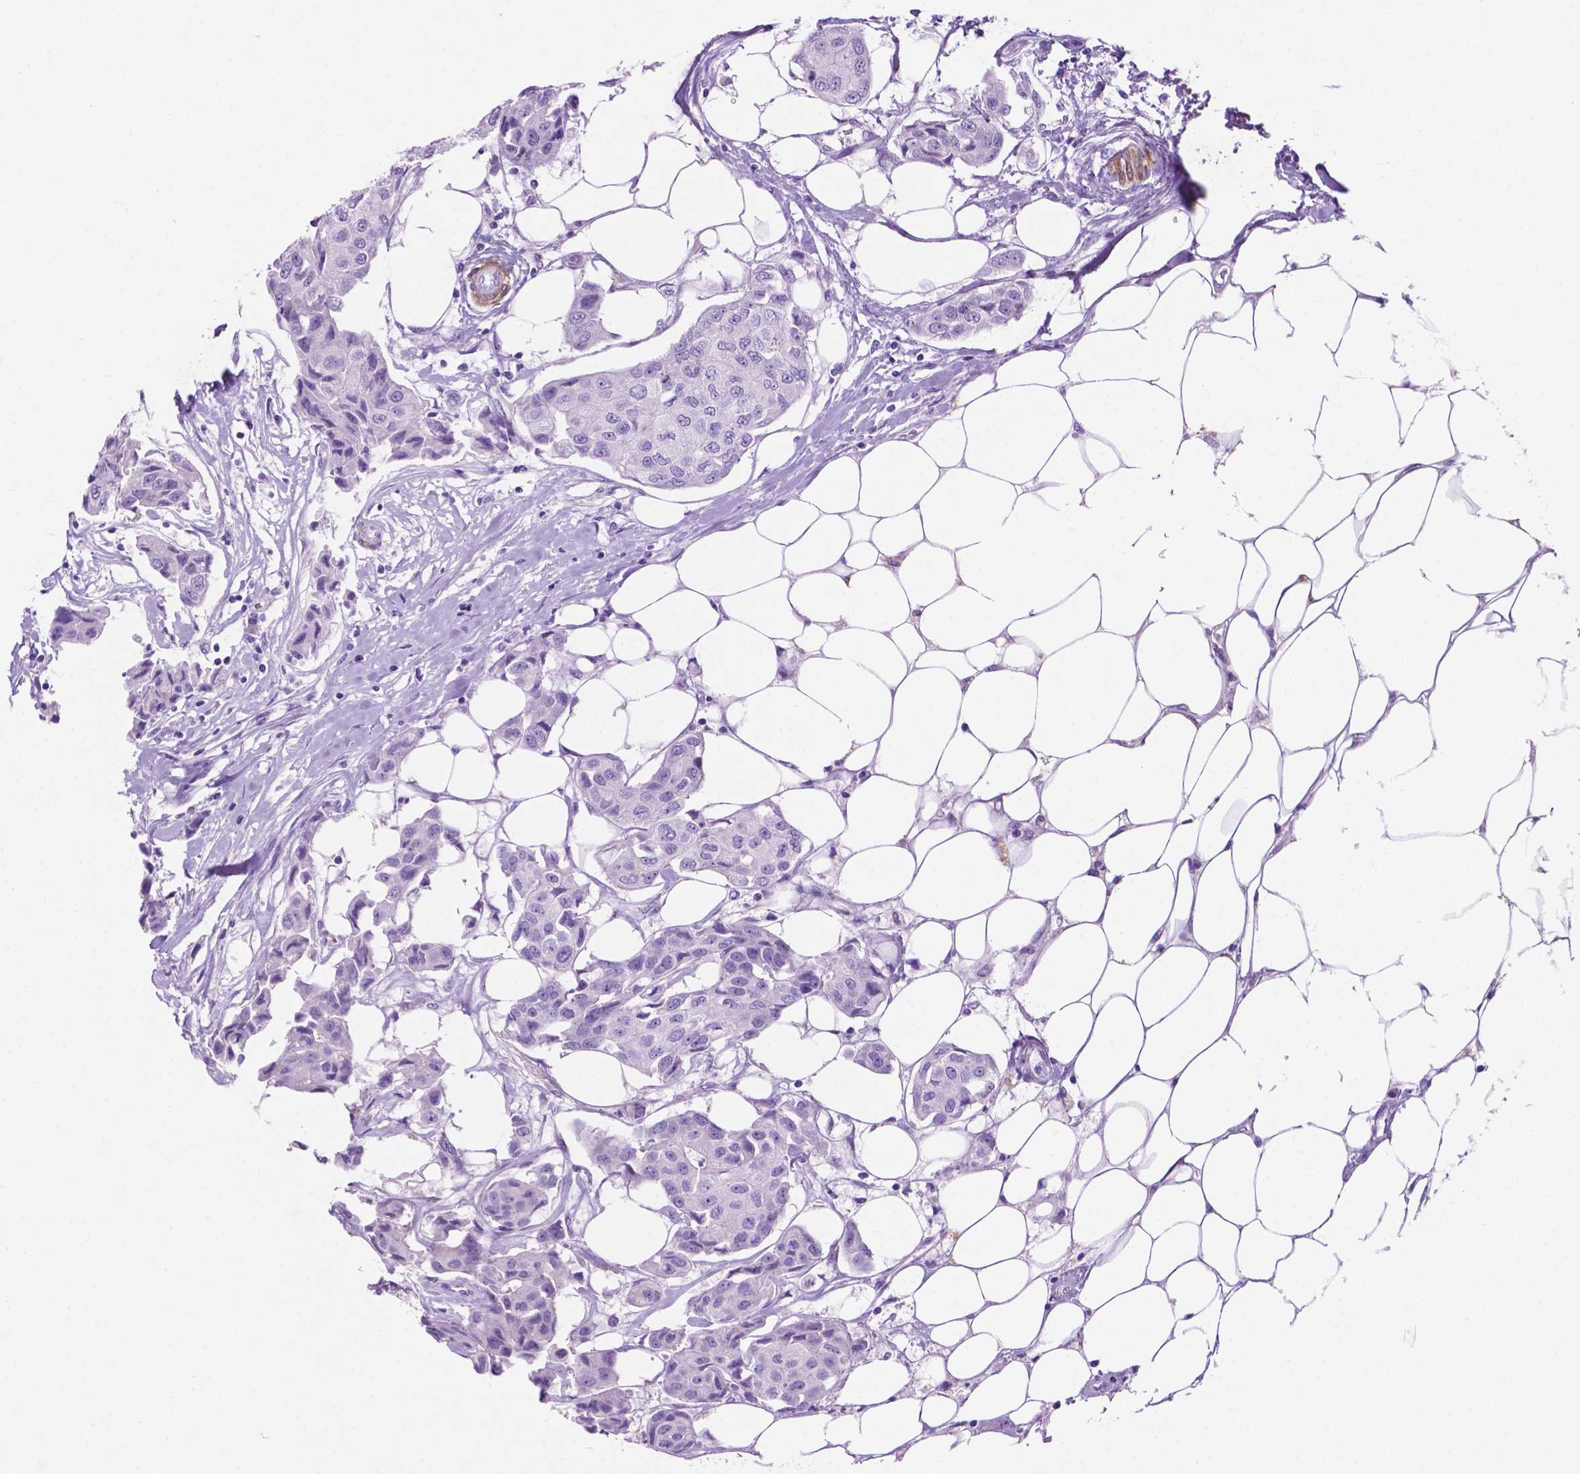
{"staining": {"intensity": "negative", "quantity": "none", "location": "none"}, "tissue": "breast cancer", "cell_type": "Tumor cells", "image_type": "cancer", "snomed": [{"axis": "morphology", "description": "Duct carcinoma"}, {"axis": "topography", "description": "Breast"}, {"axis": "topography", "description": "Lymph node"}], "caption": "Tumor cells are negative for brown protein staining in invasive ductal carcinoma (breast).", "gene": "ASPG", "patient": {"sex": "female", "age": 80}}